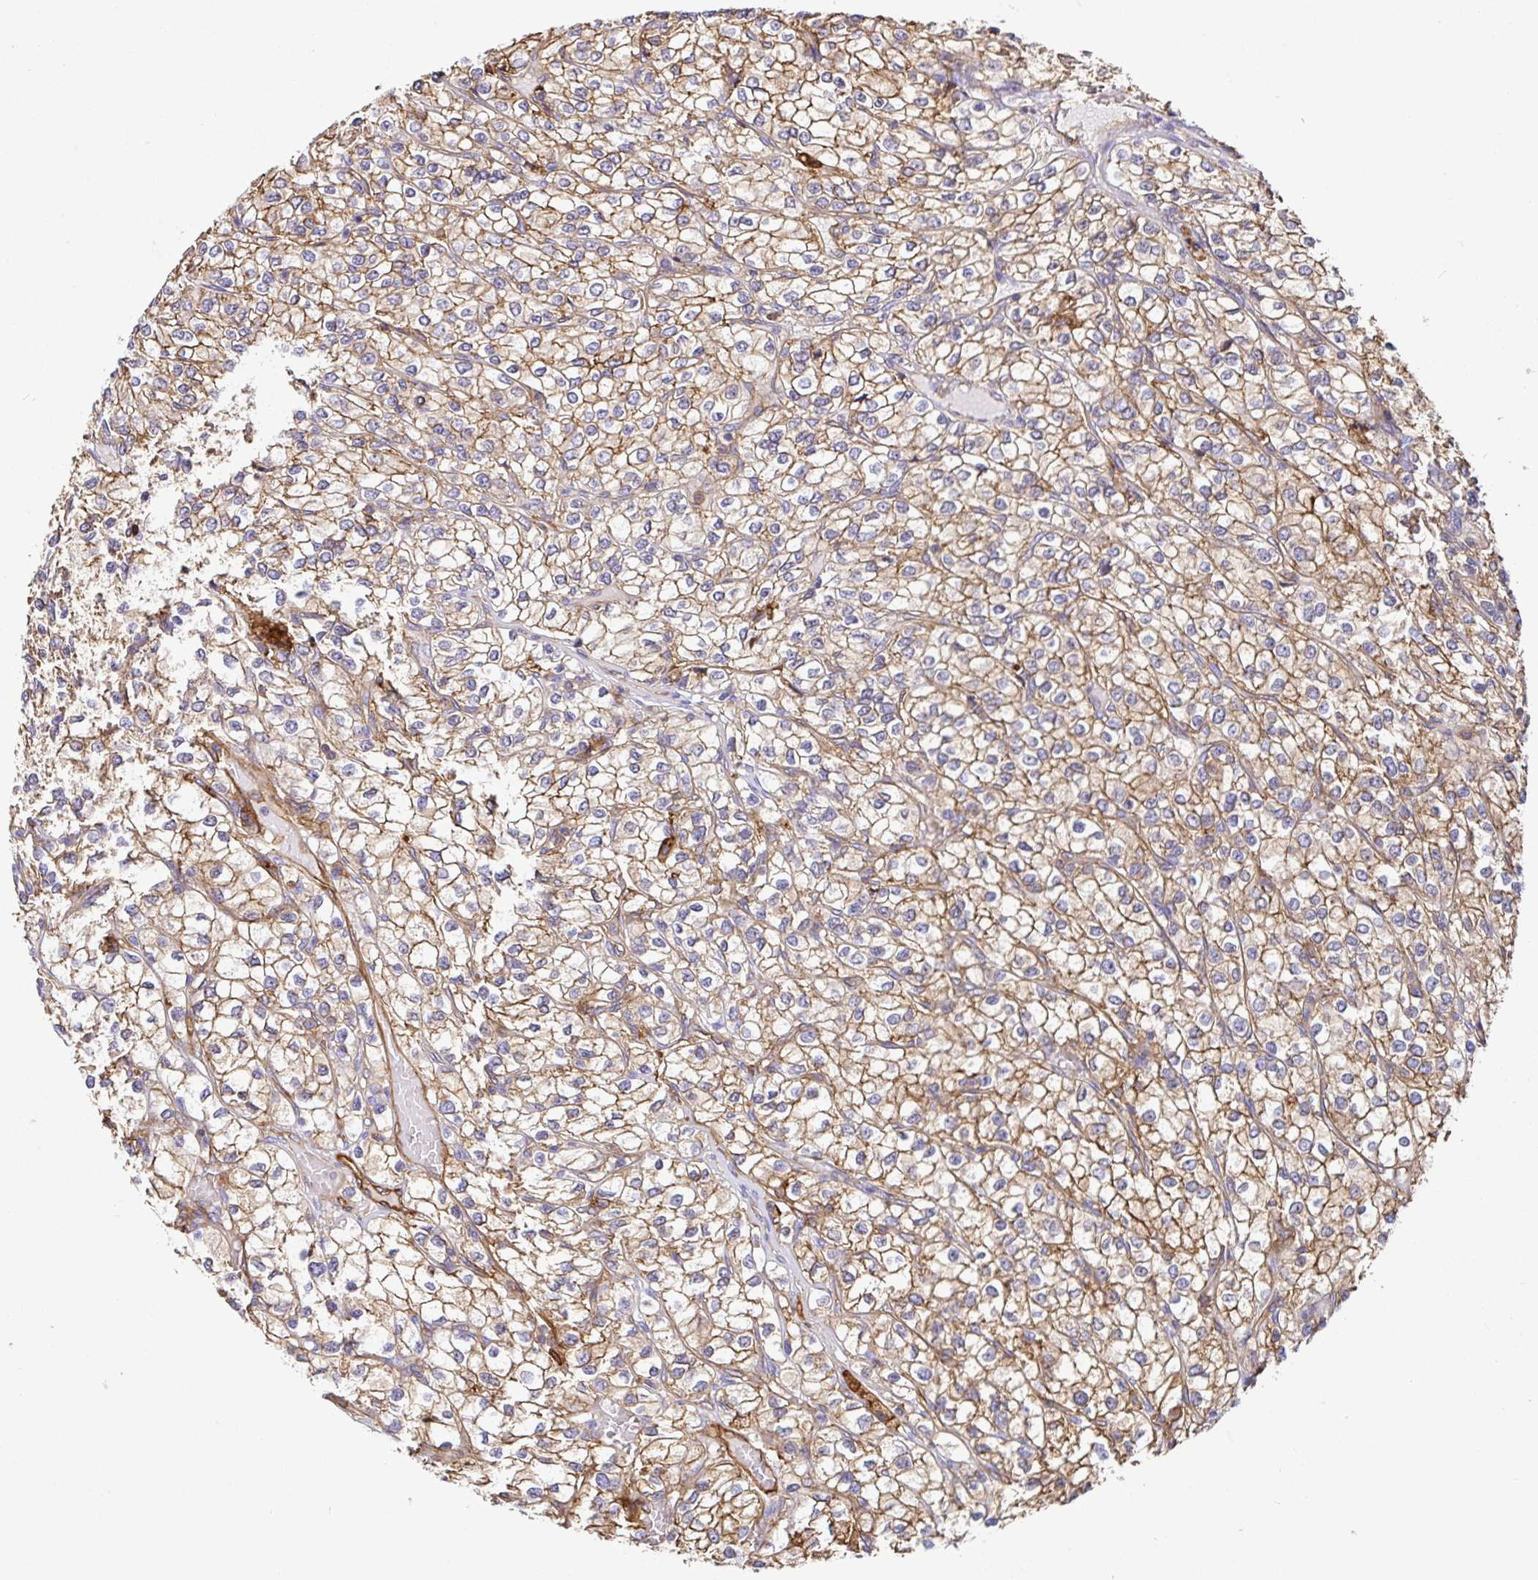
{"staining": {"intensity": "moderate", "quantity": ">75%", "location": "cytoplasmic/membranous"}, "tissue": "renal cancer", "cell_type": "Tumor cells", "image_type": "cancer", "snomed": [{"axis": "morphology", "description": "Adenocarcinoma, NOS"}, {"axis": "topography", "description": "Kidney"}], "caption": "Immunohistochemistry (DAB) staining of adenocarcinoma (renal) exhibits moderate cytoplasmic/membranous protein expression in approximately >75% of tumor cells.", "gene": "ANXA2", "patient": {"sex": "male", "age": 80}}